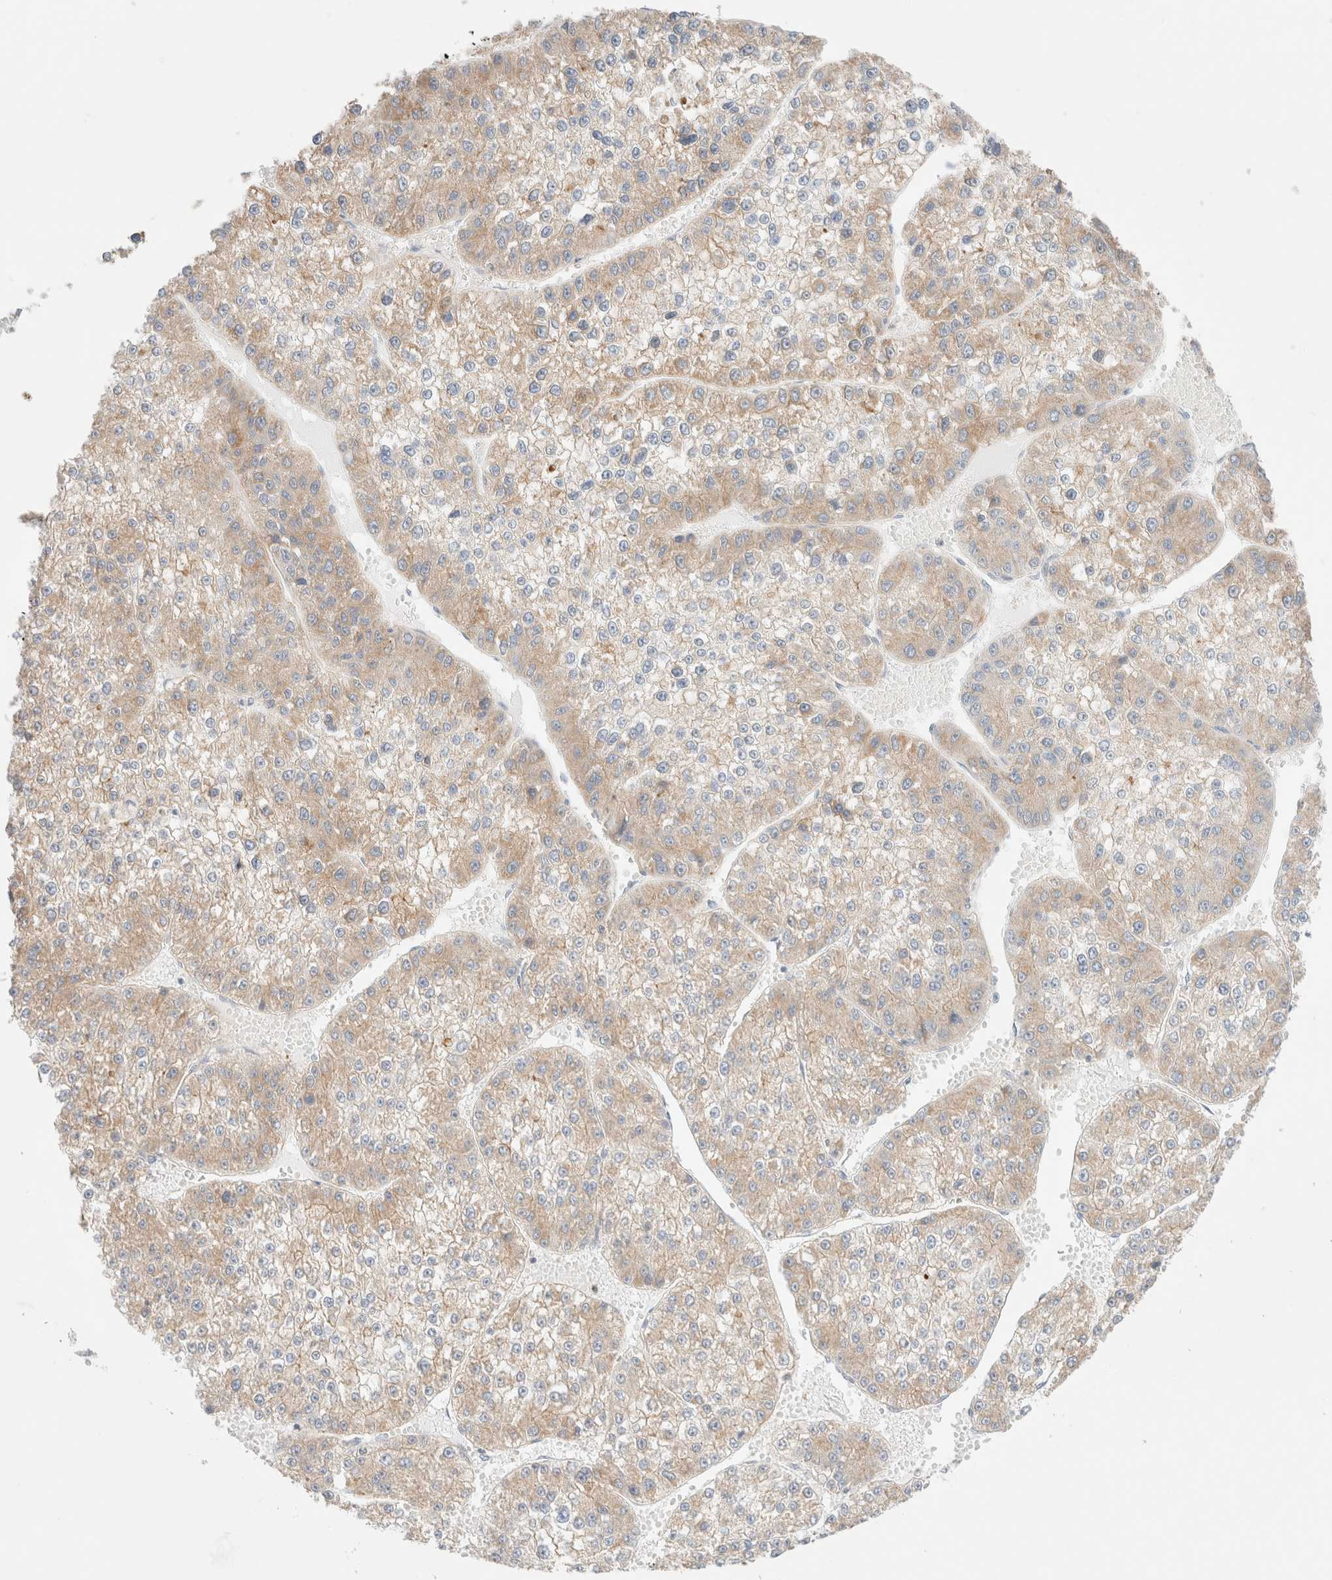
{"staining": {"intensity": "weak", "quantity": "25%-75%", "location": "cytoplasmic/membranous"}, "tissue": "liver cancer", "cell_type": "Tumor cells", "image_type": "cancer", "snomed": [{"axis": "morphology", "description": "Carcinoma, Hepatocellular, NOS"}, {"axis": "topography", "description": "Liver"}], "caption": "The photomicrograph shows a brown stain indicating the presence of a protein in the cytoplasmic/membranous of tumor cells in liver cancer. The staining is performed using DAB (3,3'-diaminobenzidine) brown chromogen to label protein expression. The nuclei are counter-stained blue using hematoxylin.", "gene": "UNC13B", "patient": {"sex": "female", "age": 73}}